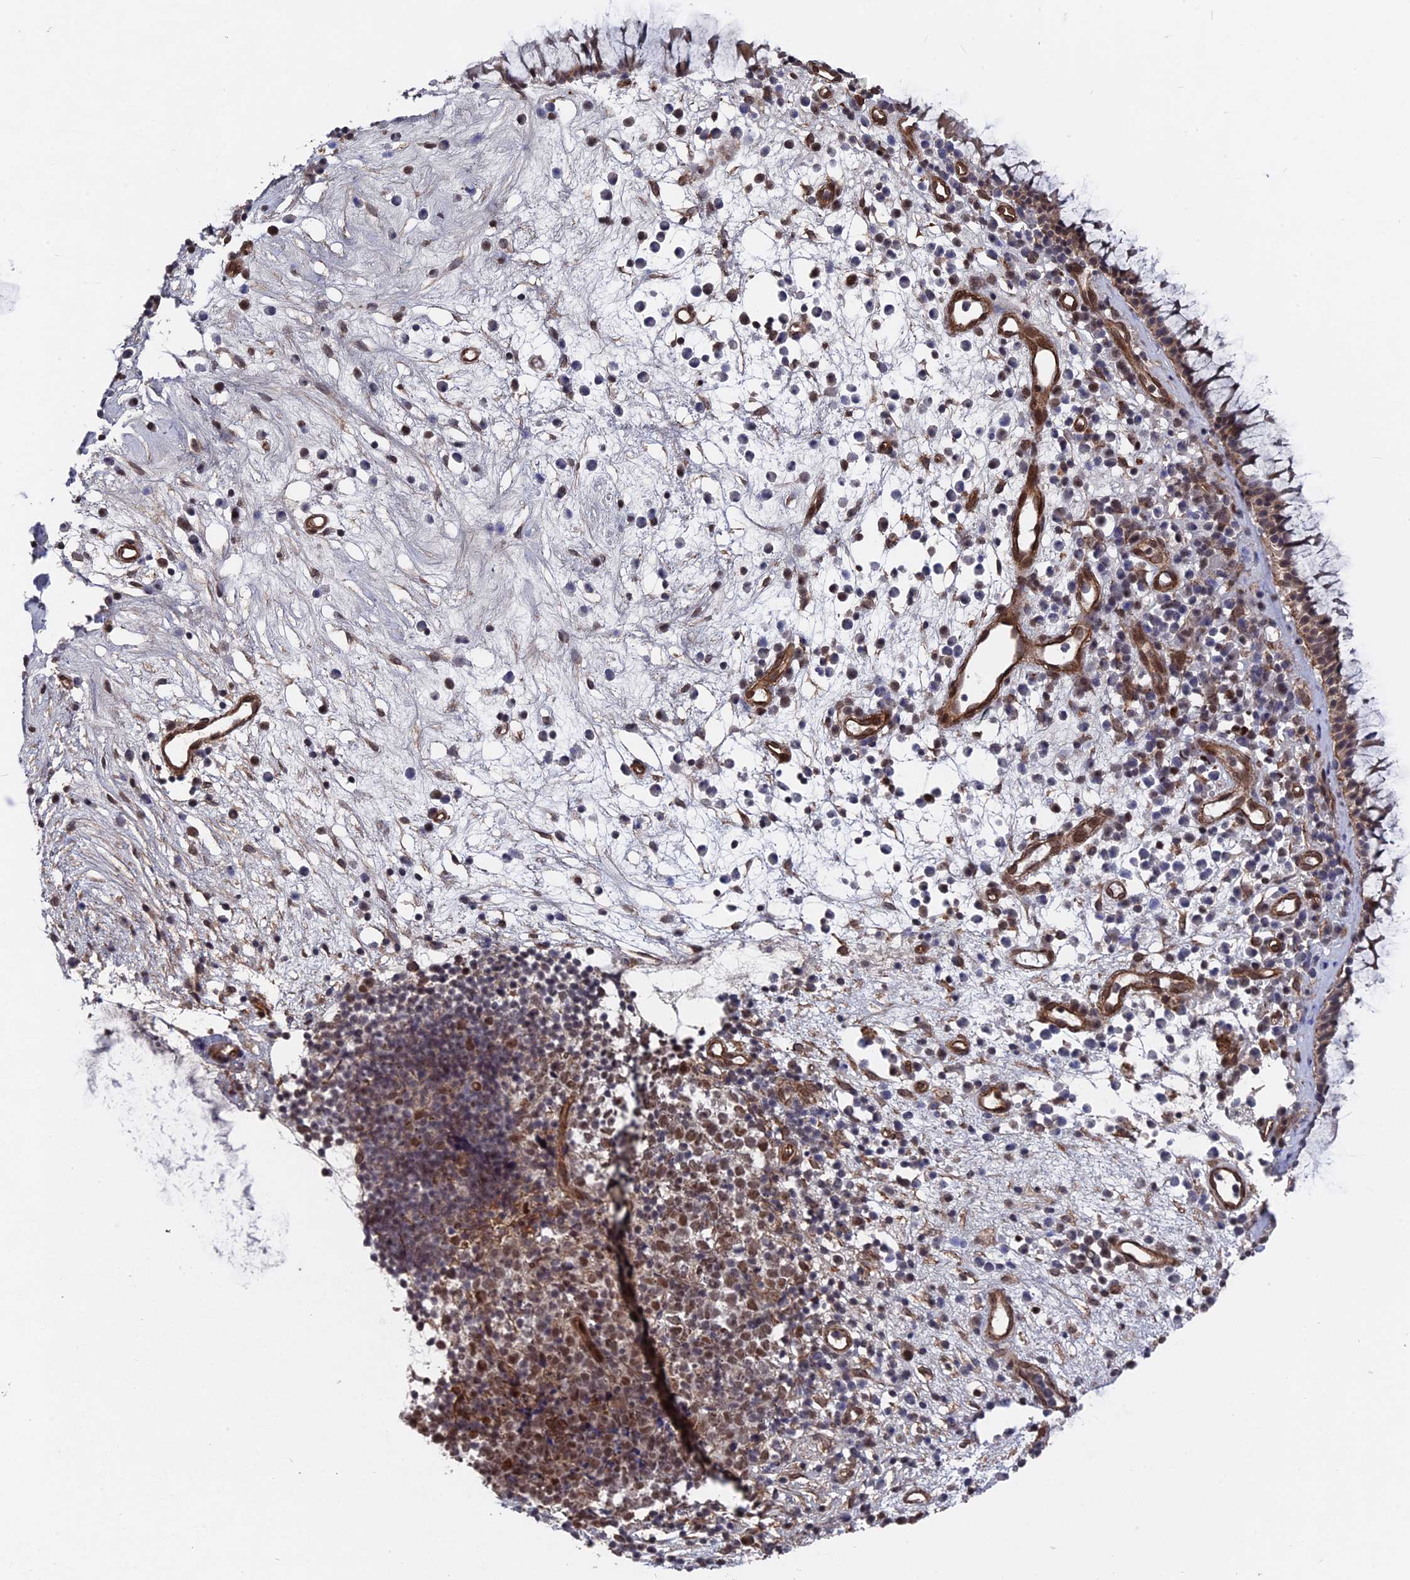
{"staining": {"intensity": "weak", "quantity": ">75%", "location": "cytoplasmic/membranous"}, "tissue": "nasopharynx", "cell_type": "Respiratory epithelial cells", "image_type": "normal", "snomed": [{"axis": "morphology", "description": "Normal tissue, NOS"}, {"axis": "morphology", "description": "Inflammation, NOS"}, {"axis": "topography", "description": "Nasopharynx"}], "caption": "A high-resolution histopathology image shows IHC staining of unremarkable nasopharynx, which exhibits weak cytoplasmic/membranous positivity in approximately >75% of respiratory epithelial cells.", "gene": "NOSIP", "patient": {"sex": "male", "age": 70}}